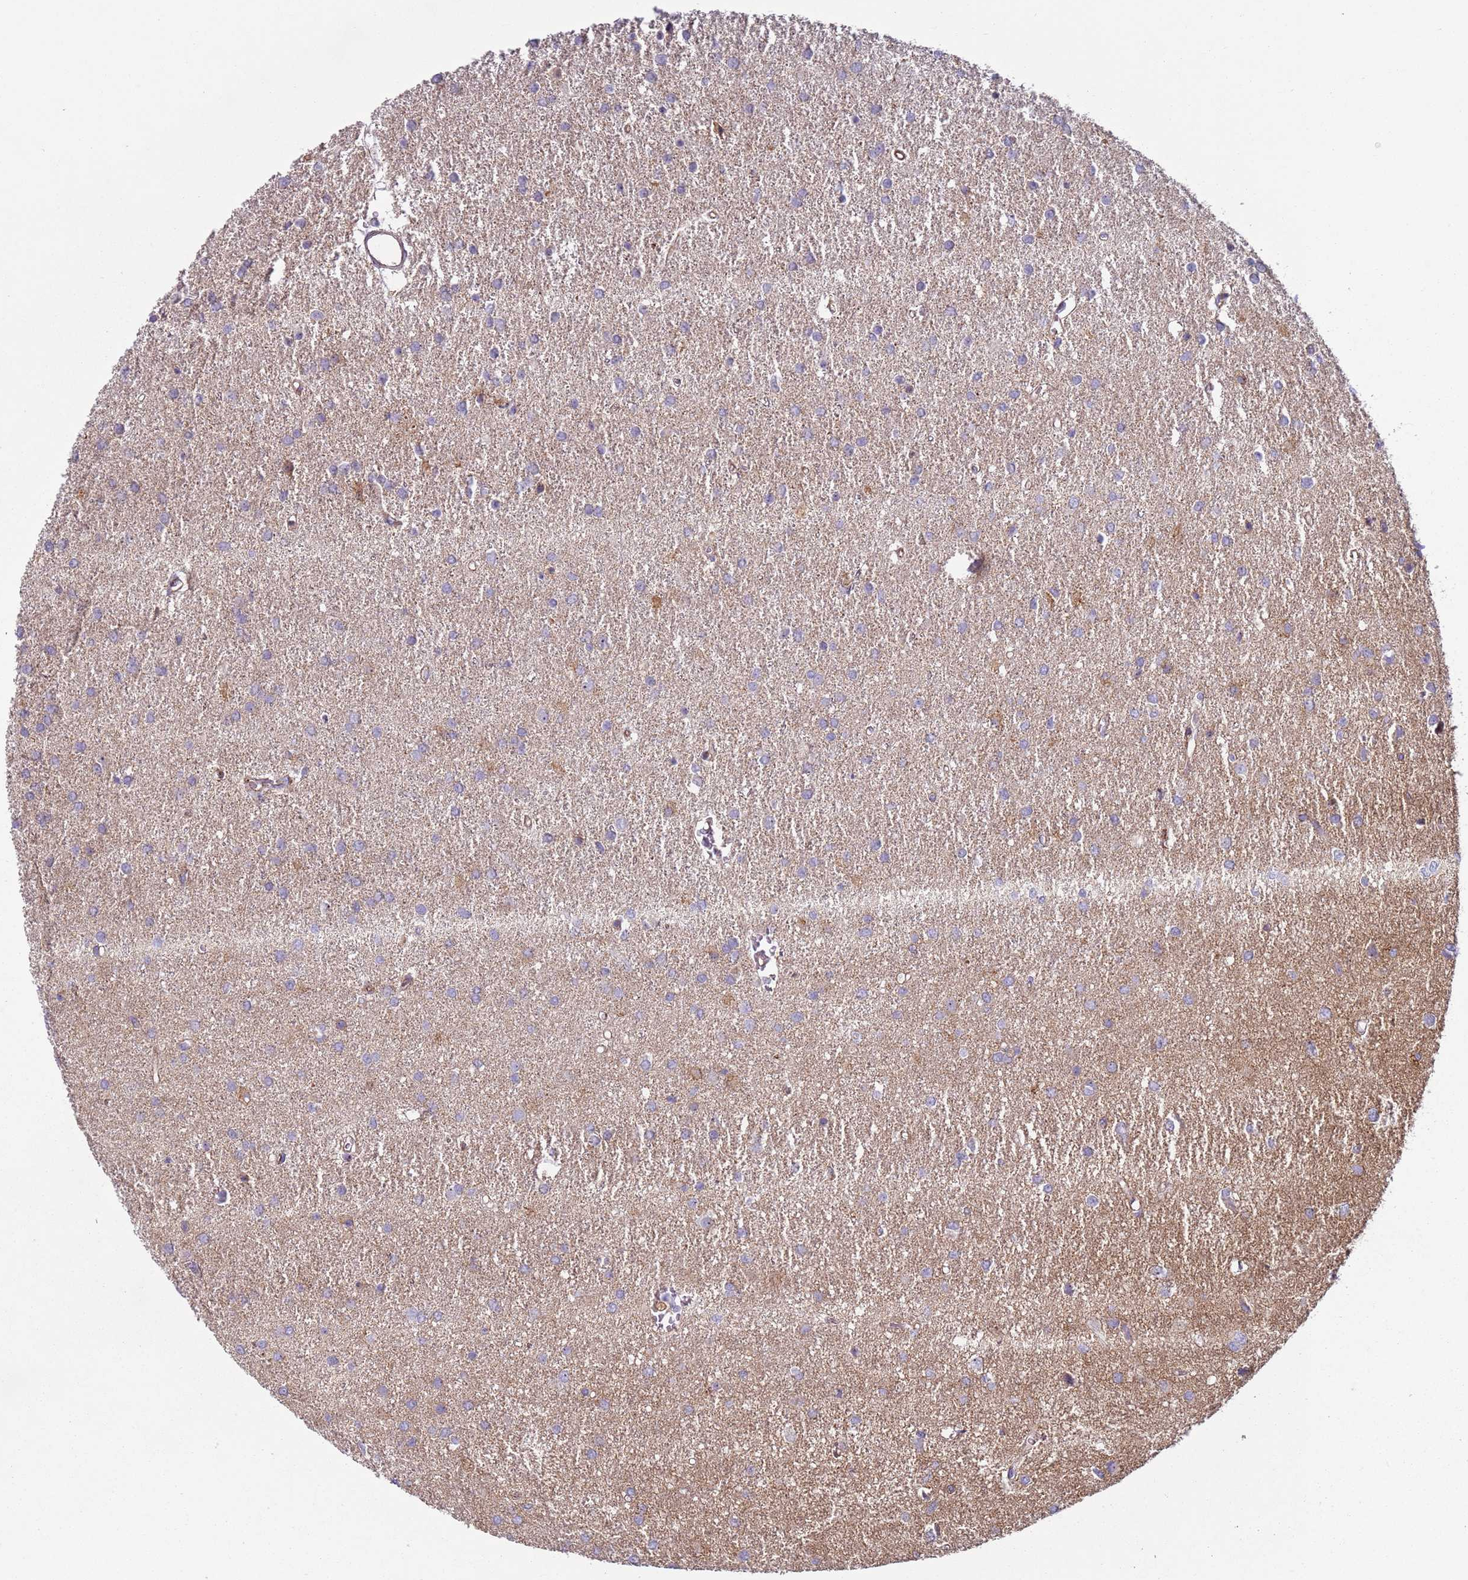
{"staining": {"intensity": "negative", "quantity": "none", "location": "none"}, "tissue": "glioma", "cell_type": "Tumor cells", "image_type": "cancer", "snomed": [{"axis": "morphology", "description": "Glioma, malignant, High grade"}, {"axis": "topography", "description": "Brain"}], "caption": "Human glioma stained for a protein using IHC displays no expression in tumor cells.", "gene": "HEATR1", "patient": {"sex": "female", "age": 50}}